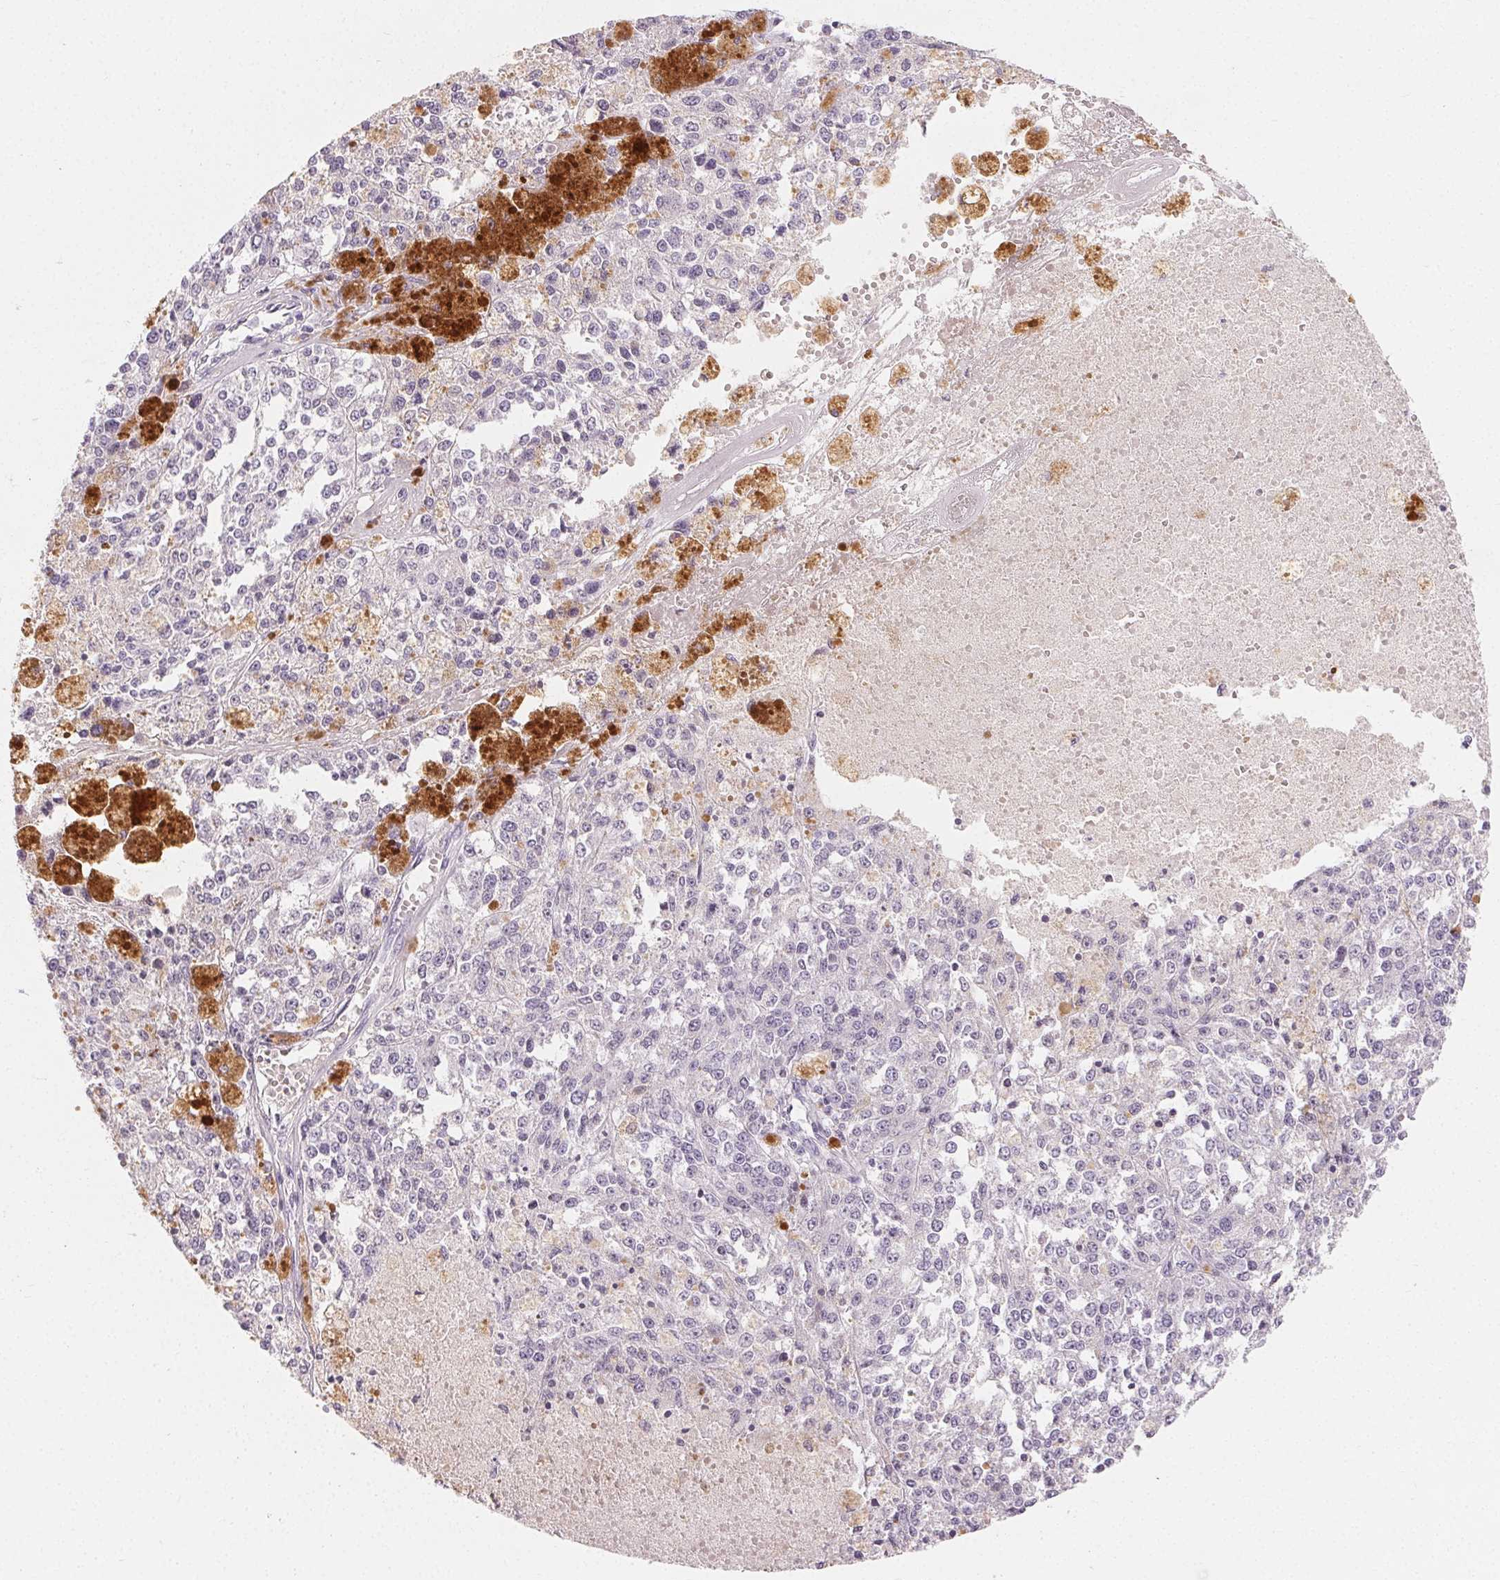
{"staining": {"intensity": "negative", "quantity": "none", "location": "none"}, "tissue": "melanoma", "cell_type": "Tumor cells", "image_type": "cancer", "snomed": [{"axis": "morphology", "description": "Malignant melanoma, Metastatic site"}, {"axis": "topography", "description": "Lymph node"}], "caption": "High magnification brightfield microscopy of melanoma stained with DAB (3,3'-diaminobenzidine) (brown) and counterstained with hematoxylin (blue): tumor cells show no significant positivity.", "gene": "MIOX", "patient": {"sex": "female", "age": 64}}